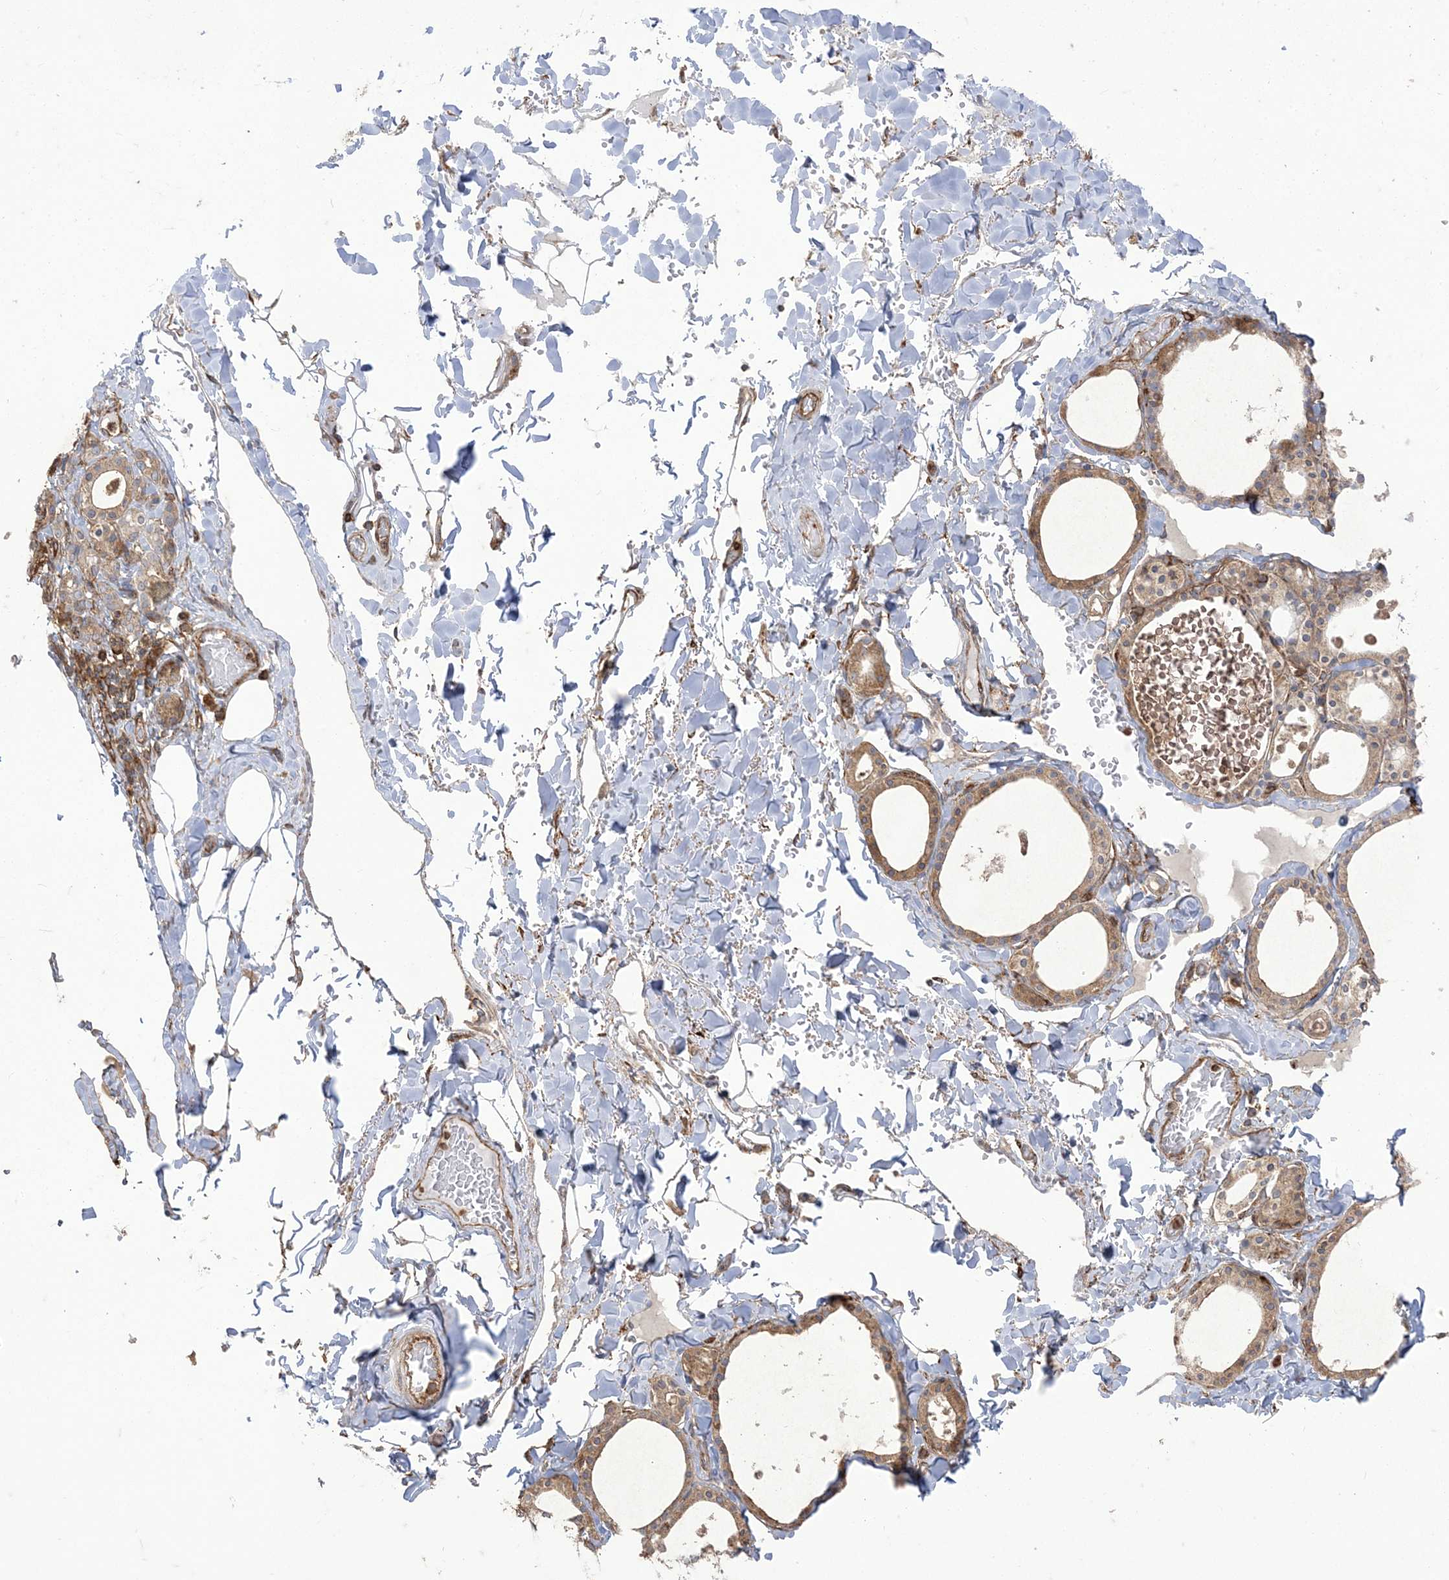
{"staining": {"intensity": "moderate", "quantity": ">75%", "location": "cytoplasmic/membranous"}, "tissue": "thyroid gland", "cell_type": "Glandular cells", "image_type": "normal", "snomed": [{"axis": "morphology", "description": "Normal tissue, NOS"}, {"axis": "topography", "description": "Thyroid gland"}], "caption": "Thyroid gland stained with IHC displays moderate cytoplasmic/membranous positivity in about >75% of glandular cells. Nuclei are stained in blue.", "gene": "DERL3", "patient": {"sex": "male", "age": 56}}